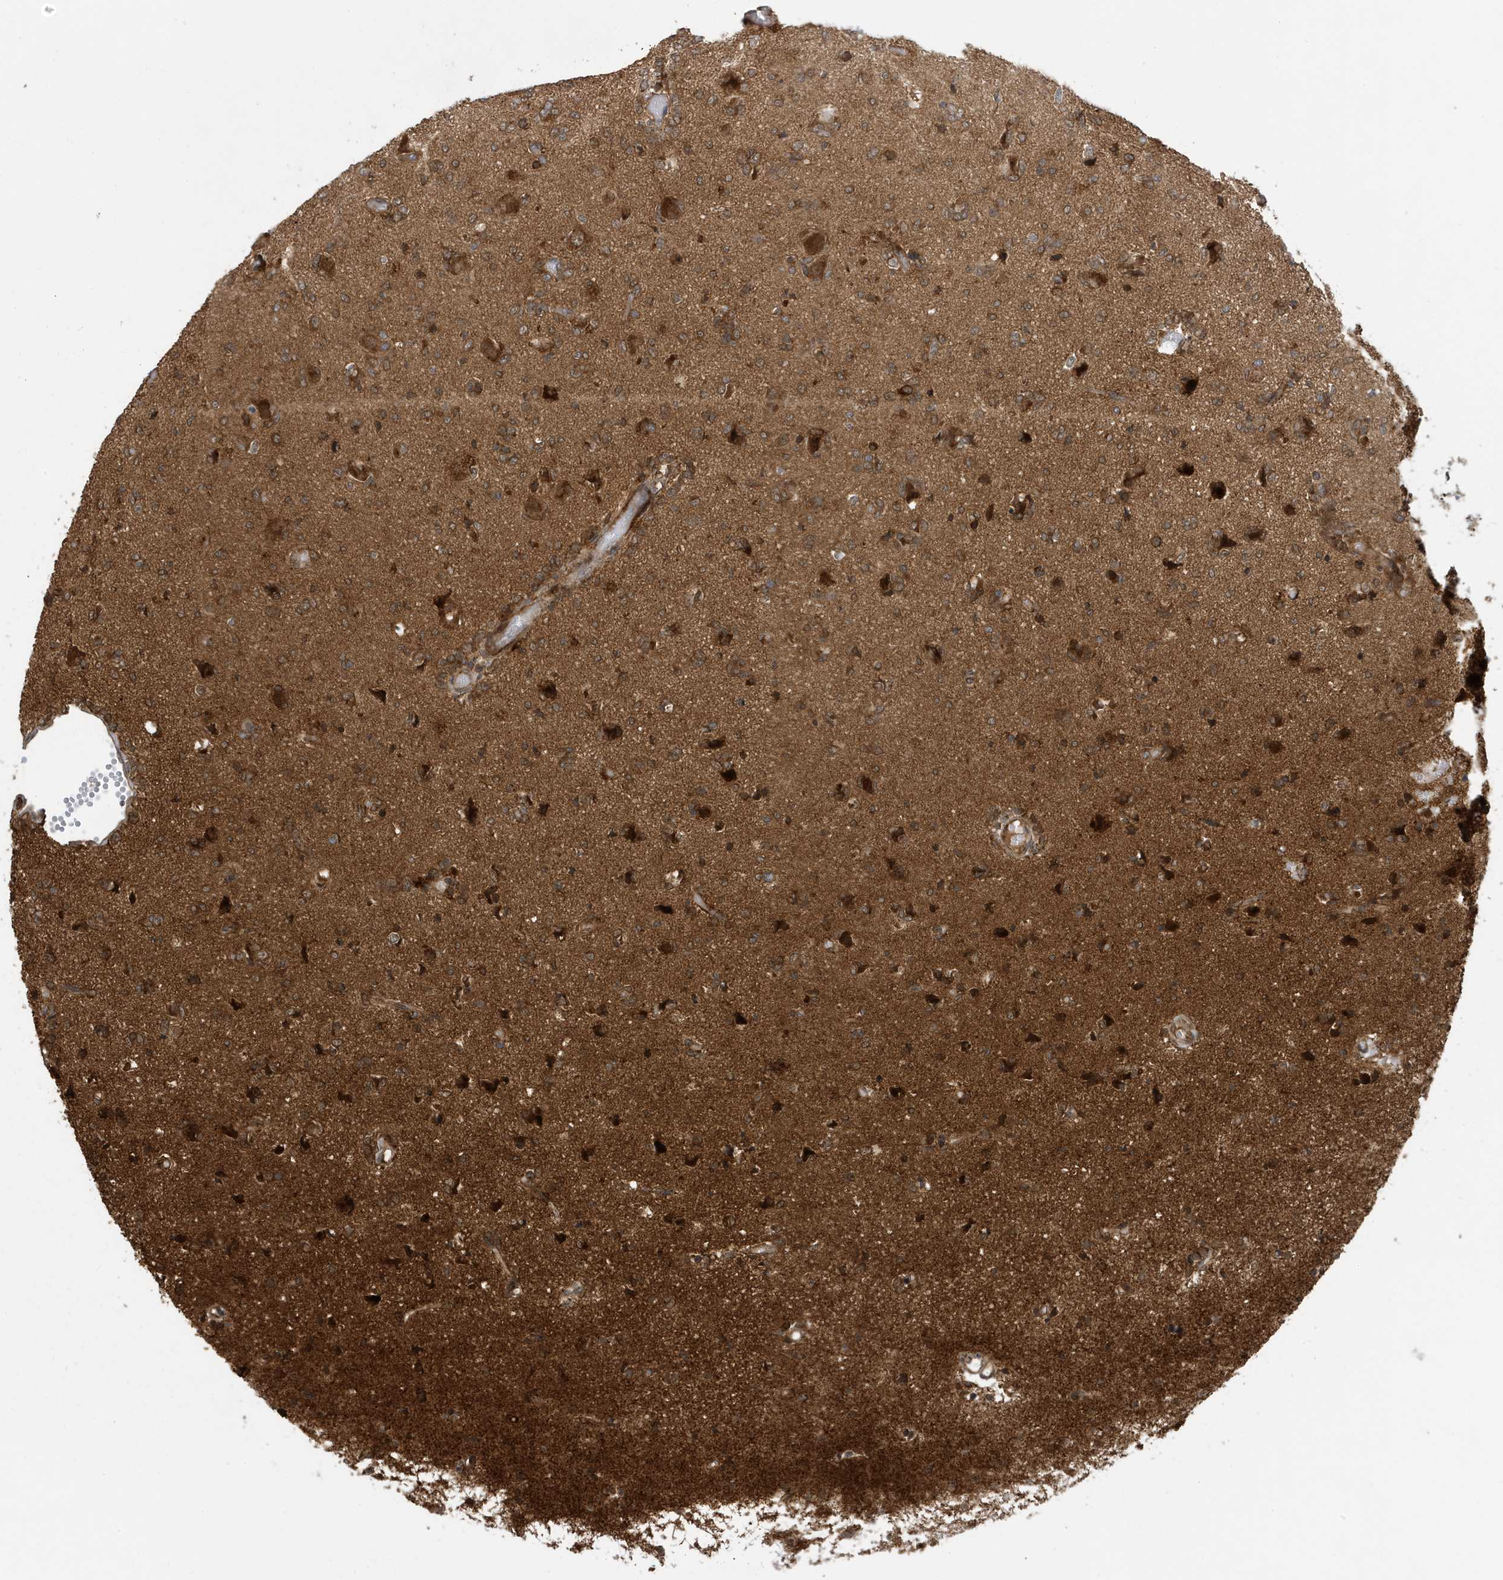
{"staining": {"intensity": "moderate", "quantity": ">75%", "location": "cytoplasmic/membranous"}, "tissue": "glioma", "cell_type": "Tumor cells", "image_type": "cancer", "snomed": [{"axis": "morphology", "description": "Glioma, malignant, High grade"}, {"axis": "topography", "description": "Brain"}], "caption": "Immunohistochemical staining of malignant glioma (high-grade) demonstrates moderate cytoplasmic/membranous protein staining in approximately >75% of tumor cells.", "gene": "LAPTM4A", "patient": {"sex": "female", "age": 59}}